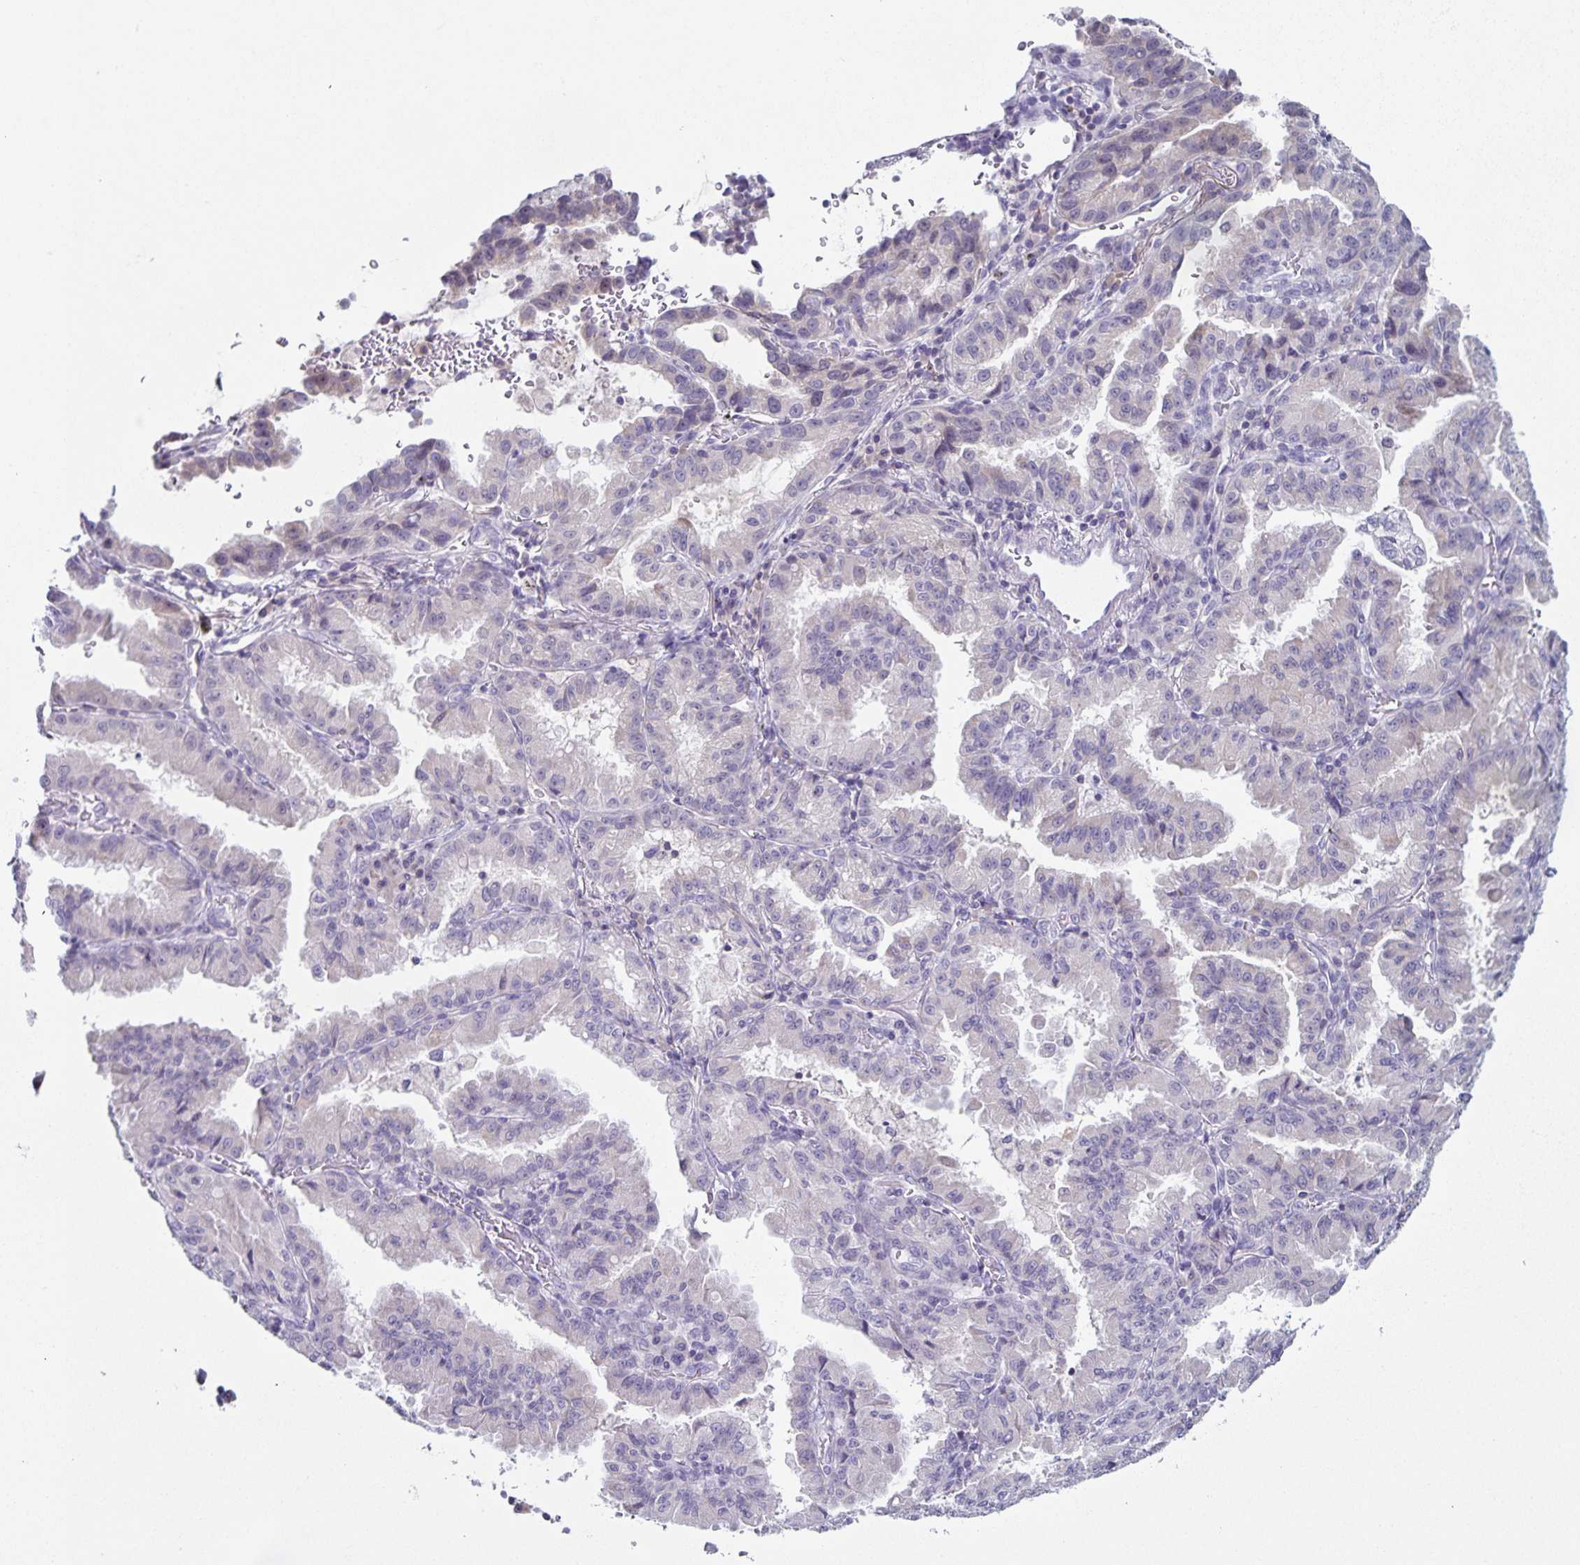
{"staining": {"intensity": "negative", "quantity": "none", "location": "none"}, "tissue": "lung cancer", "cell_type": "Tumor cells", "image_type": "cancer", "snomed": [{"axis": "morphology", "description": "Adenocarcinoma, NOS"}, {"axis": "topography", "description": "Lymph node"}, {"axis": "topography", "description": "Lung"}], "caption": "This is a photomicrograph of IHC staining of lung cancer, which shows no positivity in tumor cells. (Brightfield microscopy of DAB (3,3'-diaminobenzidine) IHC at high magnification).", "gene": "RPL36A", "patient": {"sex": "male", "age": 66}}